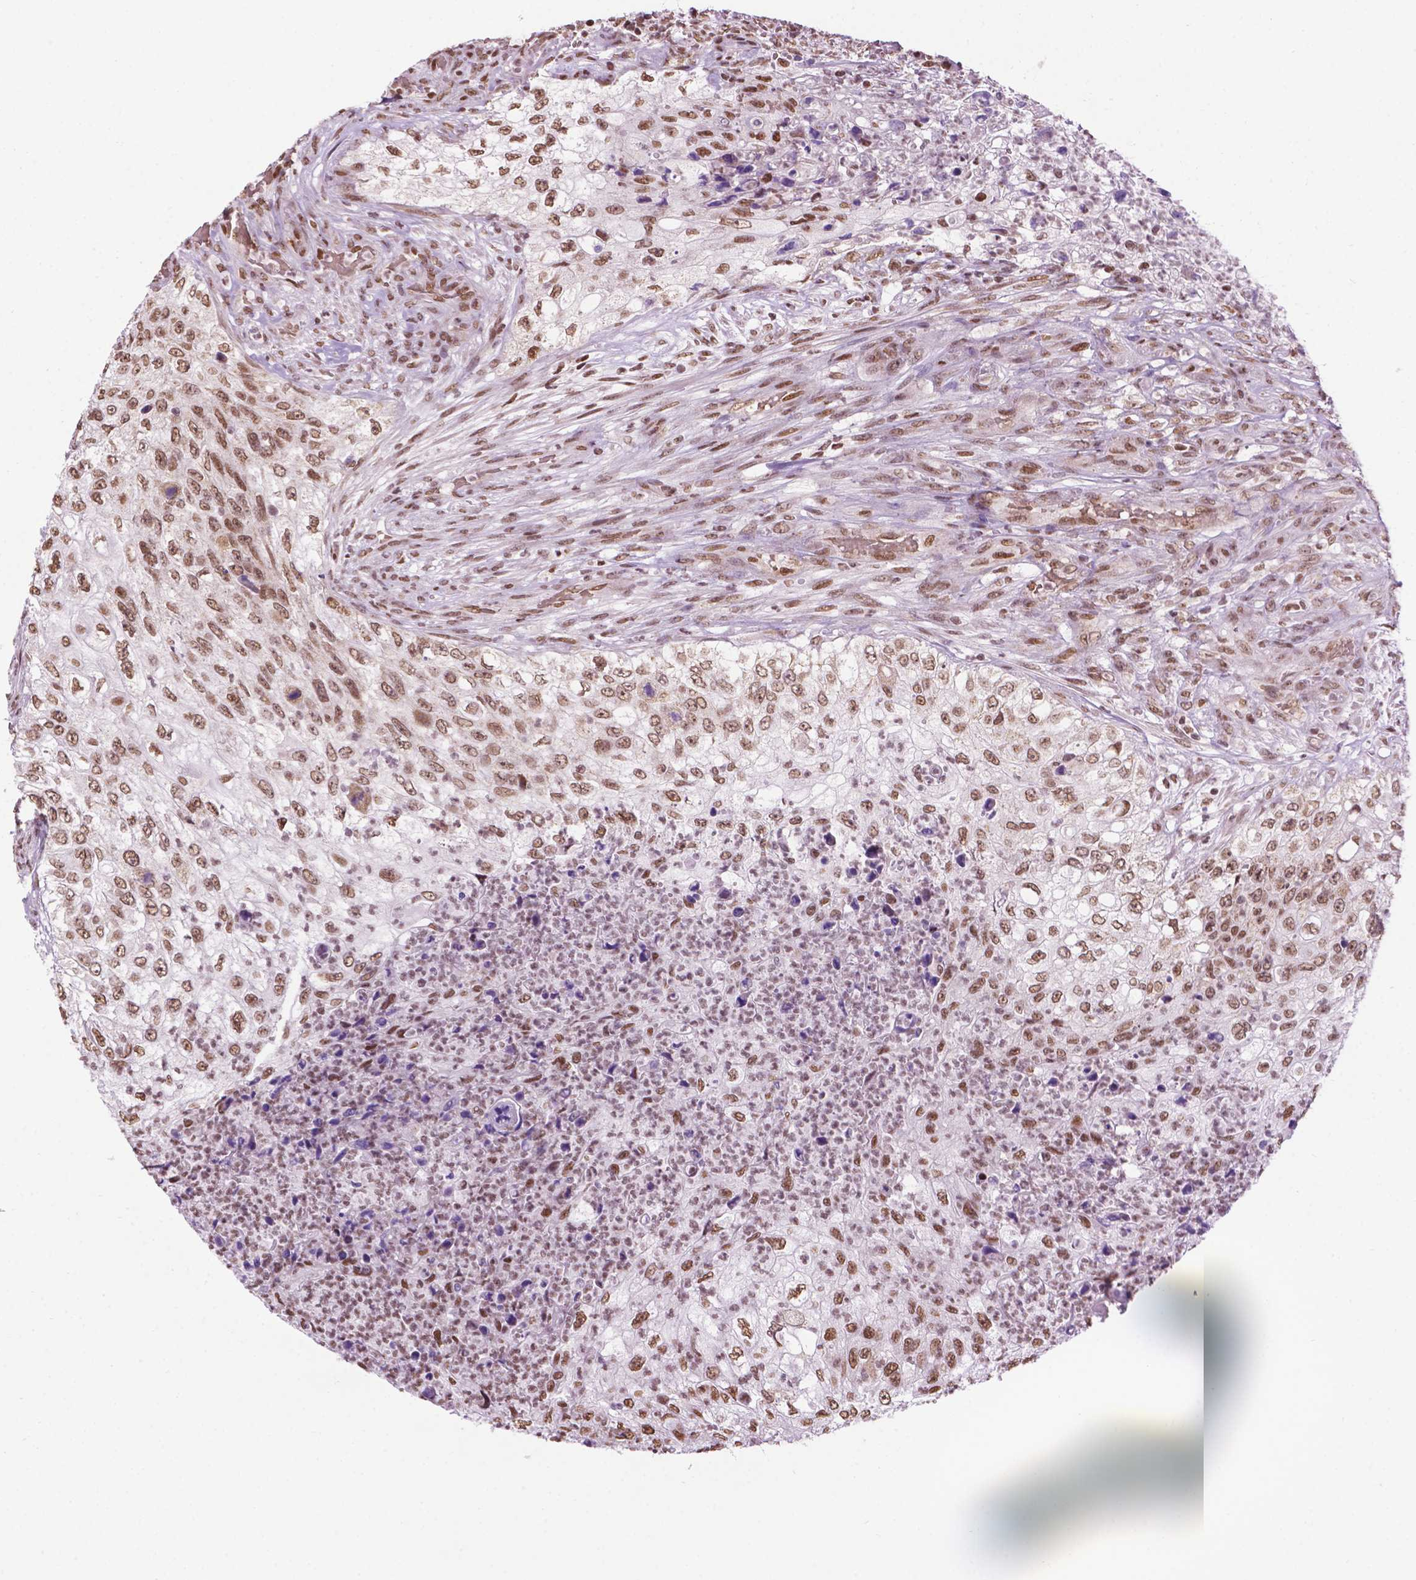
{"staining": {"intensity": "moderate", "quantity": ">75%", "location": "nuclear"}, "tissue": "urothelial cancer", "cell_type": "Tumor cells", "image_type": "cancer", "snomed": [{"axis": "morphology", "description": "Urothelial carcinoma, High grade"}, {"axis": "topography", "description": "Urinary bladder"}], "caption": "About >75% of tumor cells in human urothelial cancer show moderate nuclear protein expression as visualized by brown immunohistochemical staining.", "gene": "COL23A1", "patient": {"sex": "female", "age": 60}}